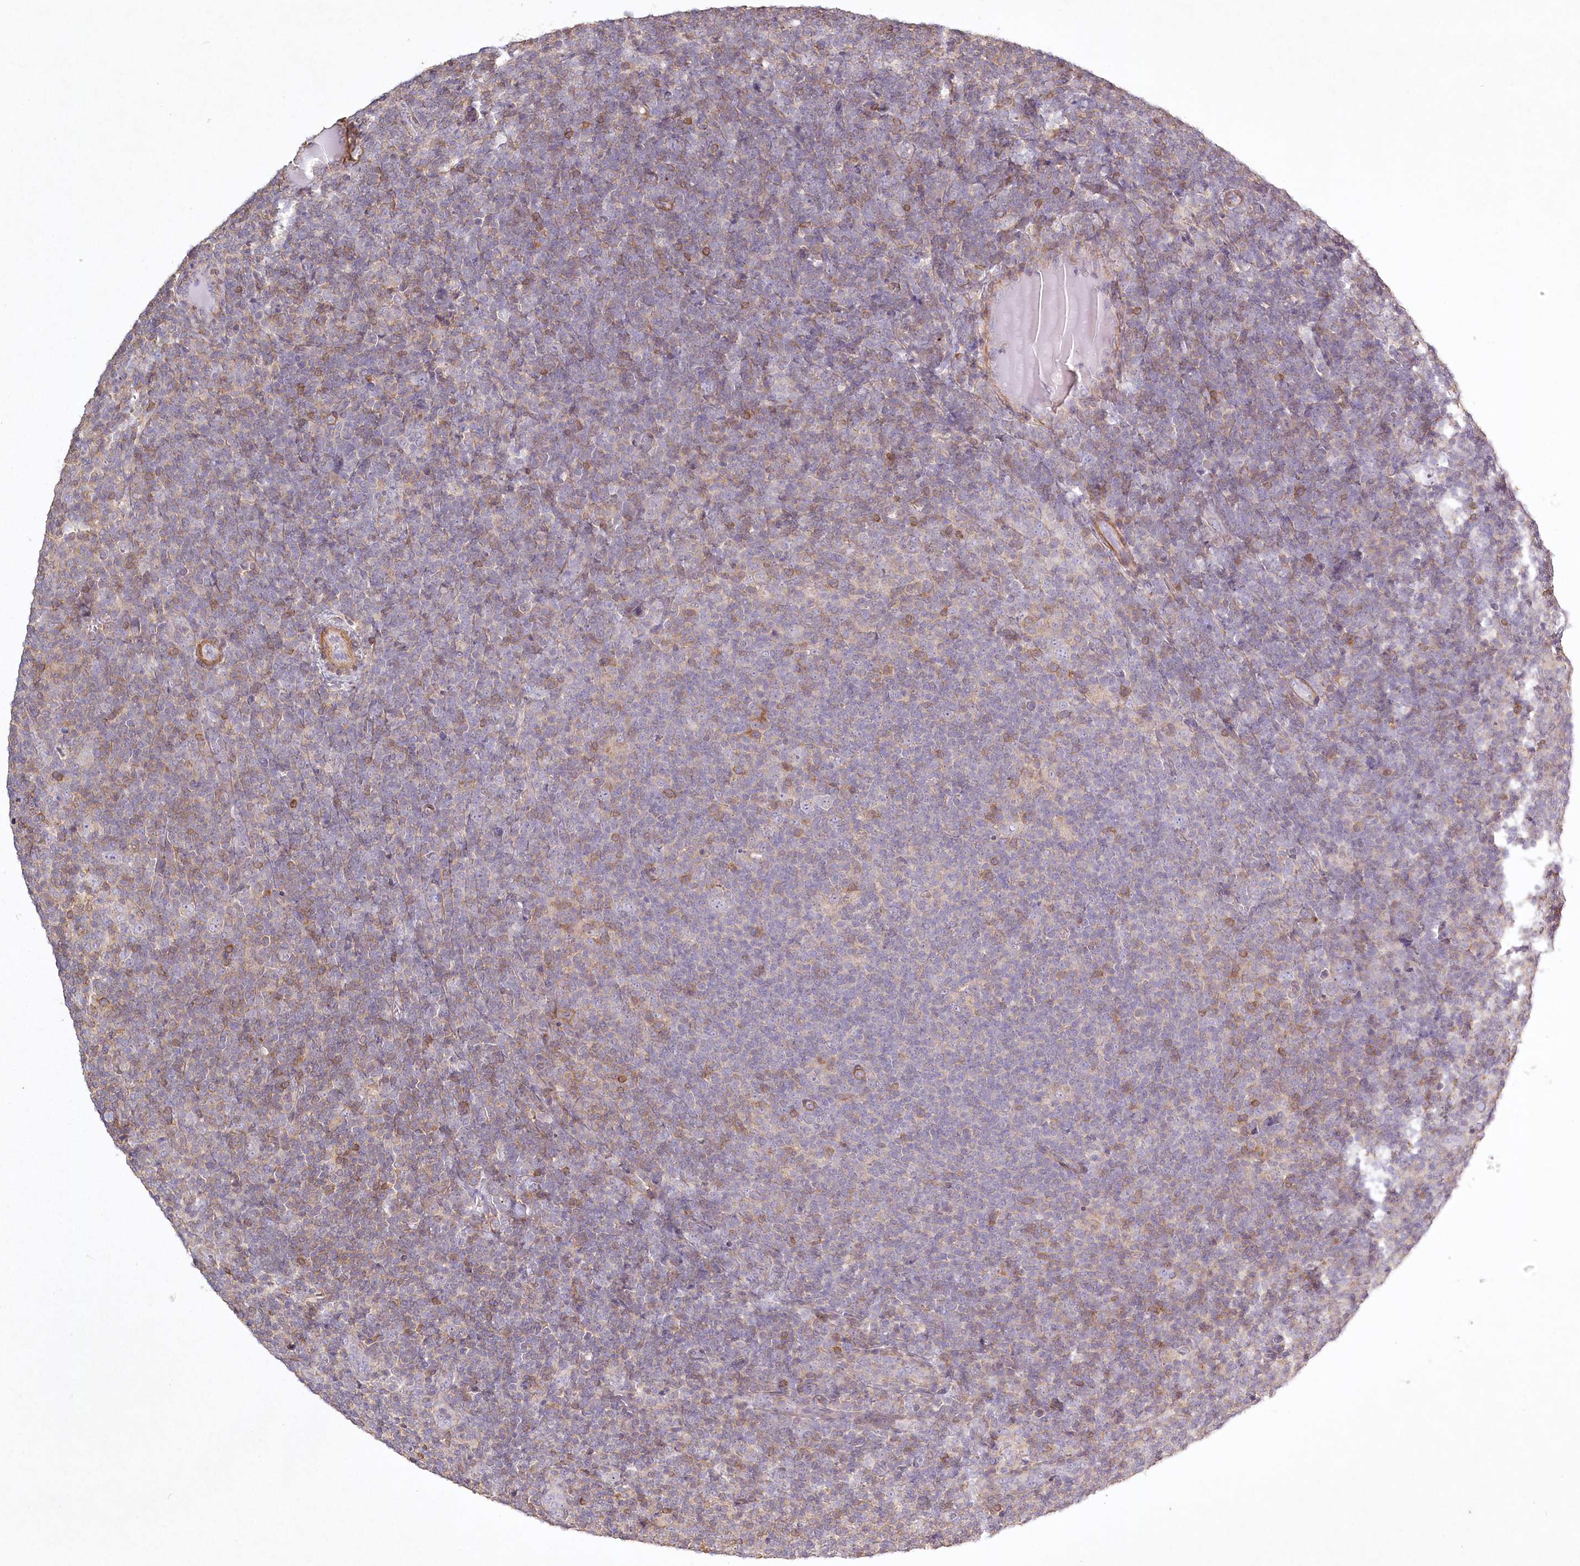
{"staining": {"intensity": "negative", "quantity": "none", "location": "none"}, "tissue": "lymphoma", "cell_type": "Tumor cells", "image_type": "cancer", "snomed": [{"axis": "morphology", "description": "Hodgkin's disease, NOS"}, {"axis": "topography", "description": "Lymph node"}], "caption": "This histopathology image is of lymphoma stained with immunohistochemistry to label a protein in brown with the nuclei are counter-stained blue. There is no staining in tumor cells.", "gene": "INPP4B", "patient": {"sex": "female", "age": 57}}